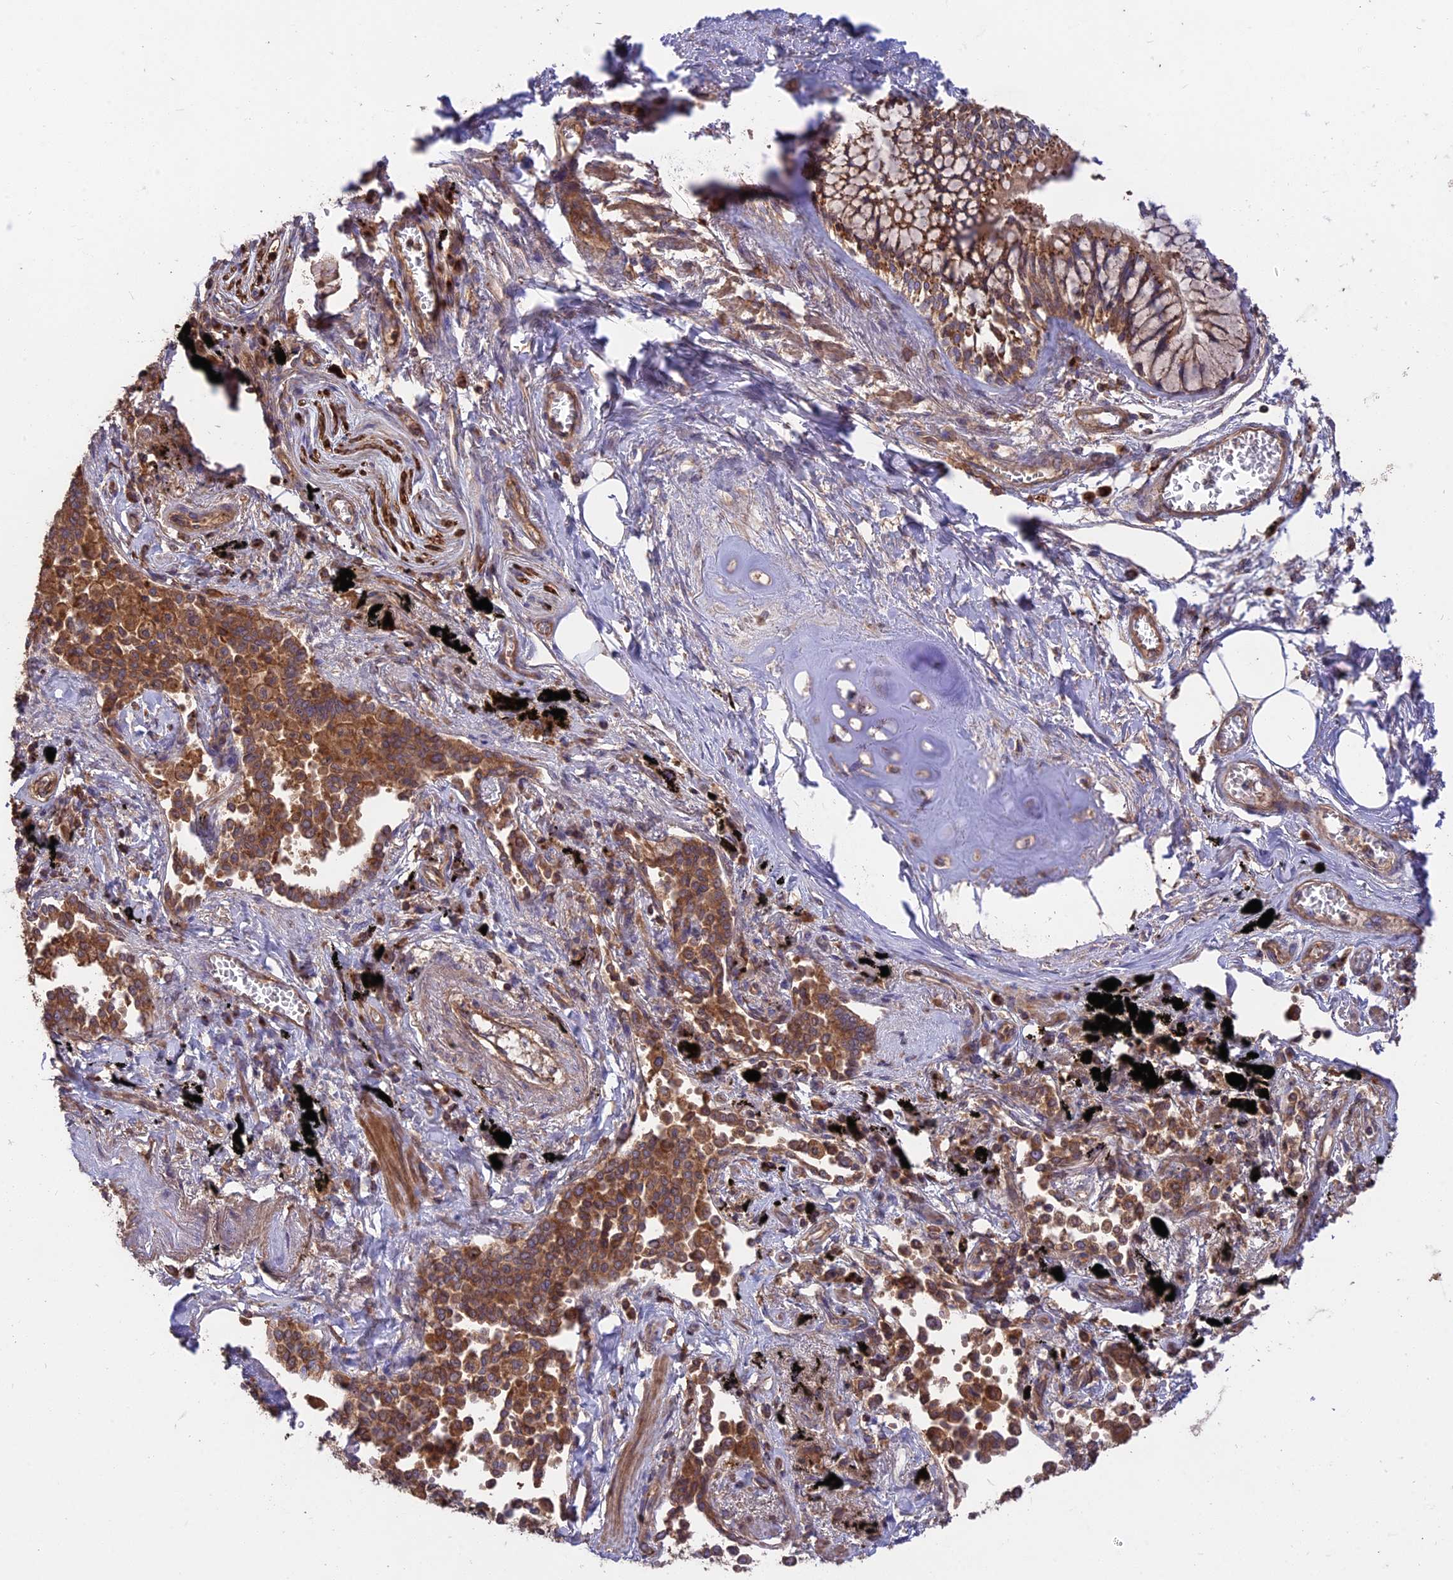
{"staining": {"intensity": "moderate", "quantity": ">75%", "location": "cytoplasmic/membranous"}, "tissue": "lung cancer", "cell_type": "Tumor cells", "image_type": "cancer", "snomed": [{"axis": "morphology", "description": "Adenocarcinoma, NOS"}, {"axis": "topography", "description": "Lung"}], "caption": "Protein expression analysis of lung cancer displays moderate cytoplasmic/membranous expression in approximately >75% of tumor cells.", "gene": "NUDT8", "patient": {"sex": "male", "age": 67}}